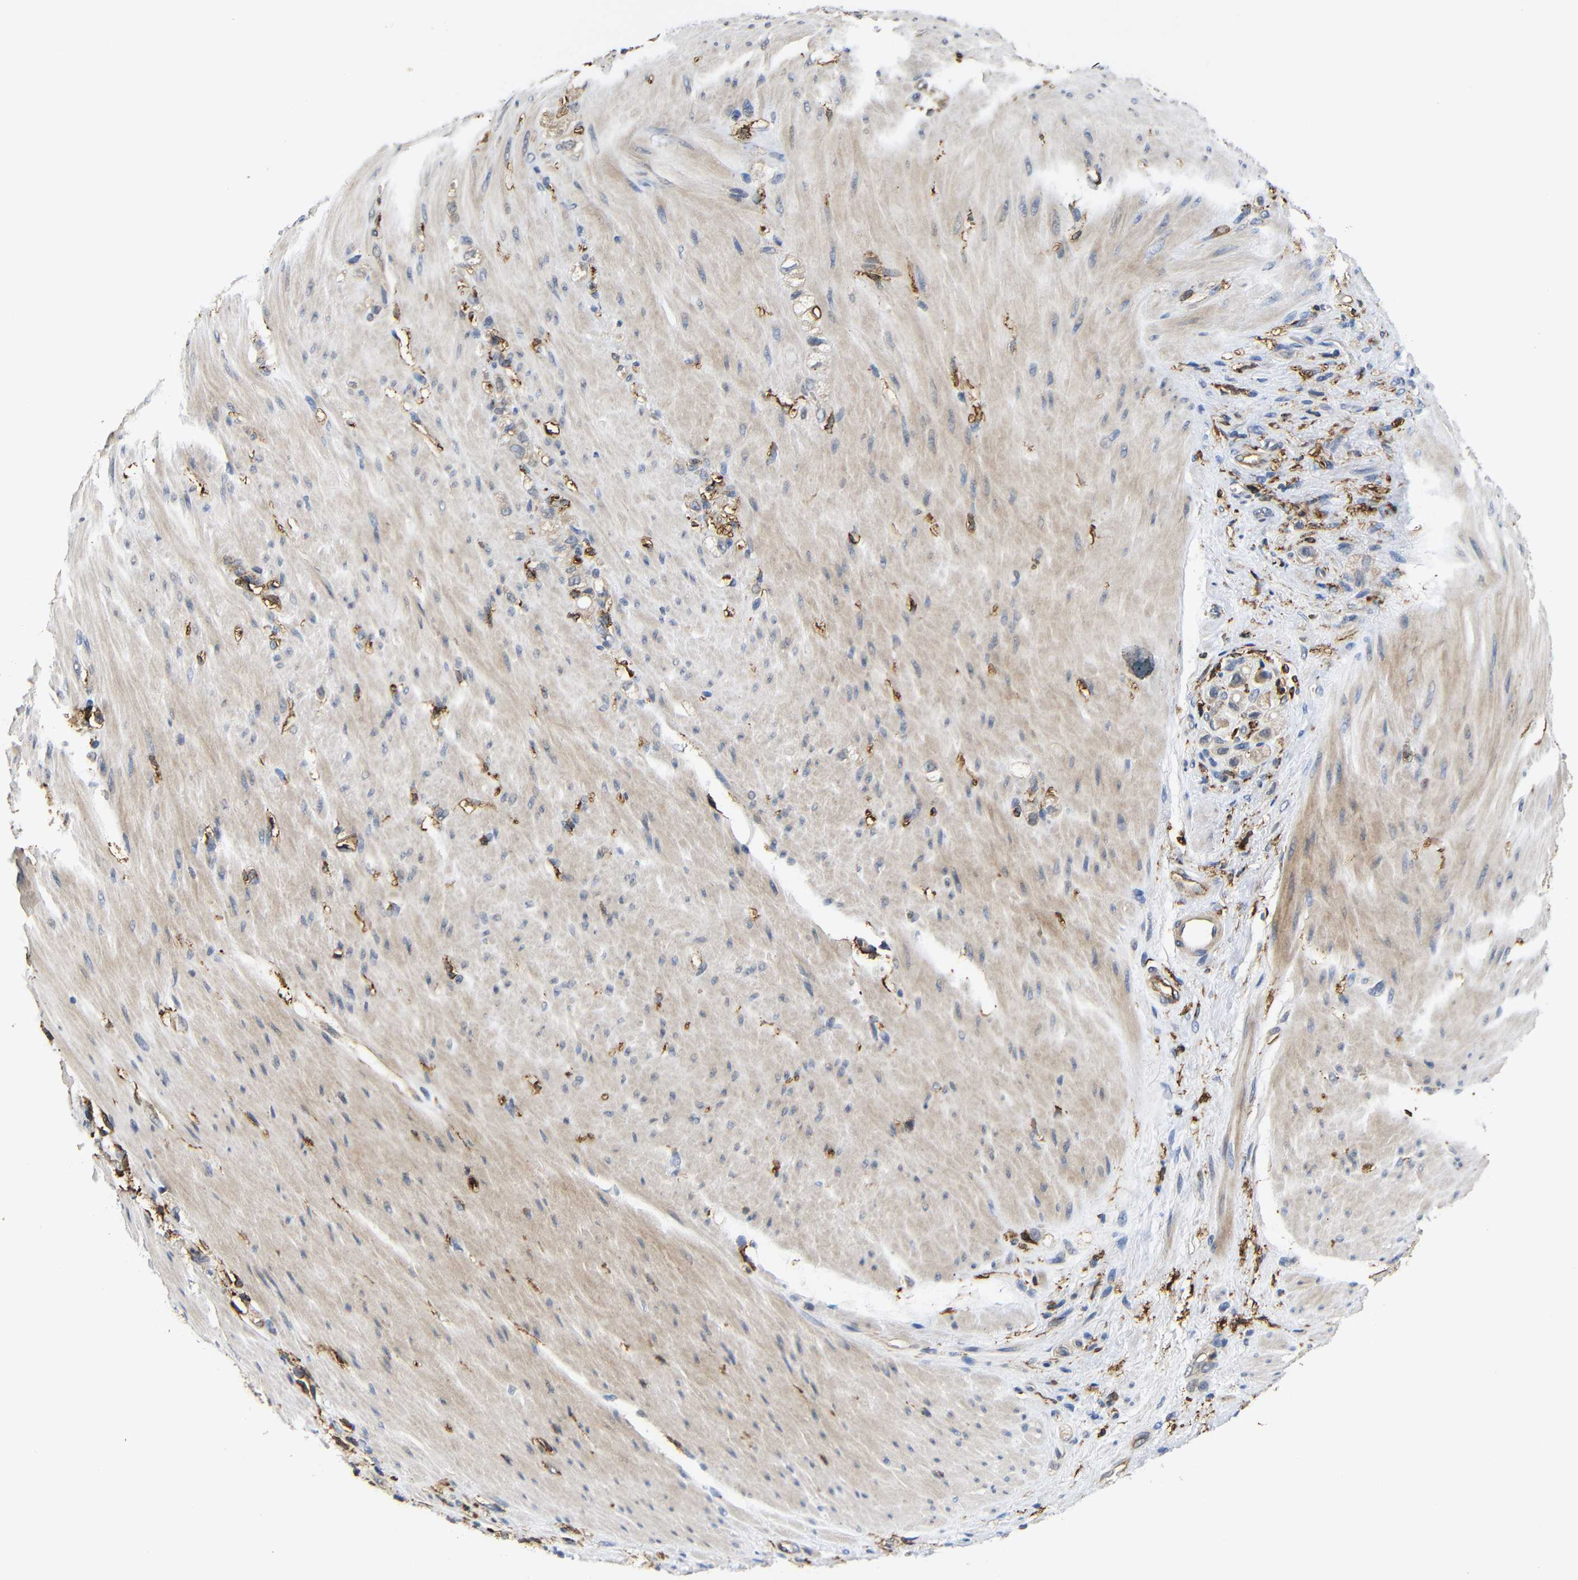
{"staining": {"intensity": "weak", "quantity": ">75%", "location": "cytoplasmic/membranous"}, "tissue": "stomach cancer", "cell_type": "Tumor cells", "image_type": "cancer", "snomed": [{"axis": "morphology", "description": "Adenocarcinoma, NOS"}, {"axis": "topography", "description": "Stomach"}], "caption": "Weak cytoplasmic/membranous expression for a protein is identified in about >75% of tumor cells of stomach cancer (adenocarcinoma) using immunohistochemistry.", "gene": "HLA-DQB1", "patient": {"sex": "male", "age": 82}}